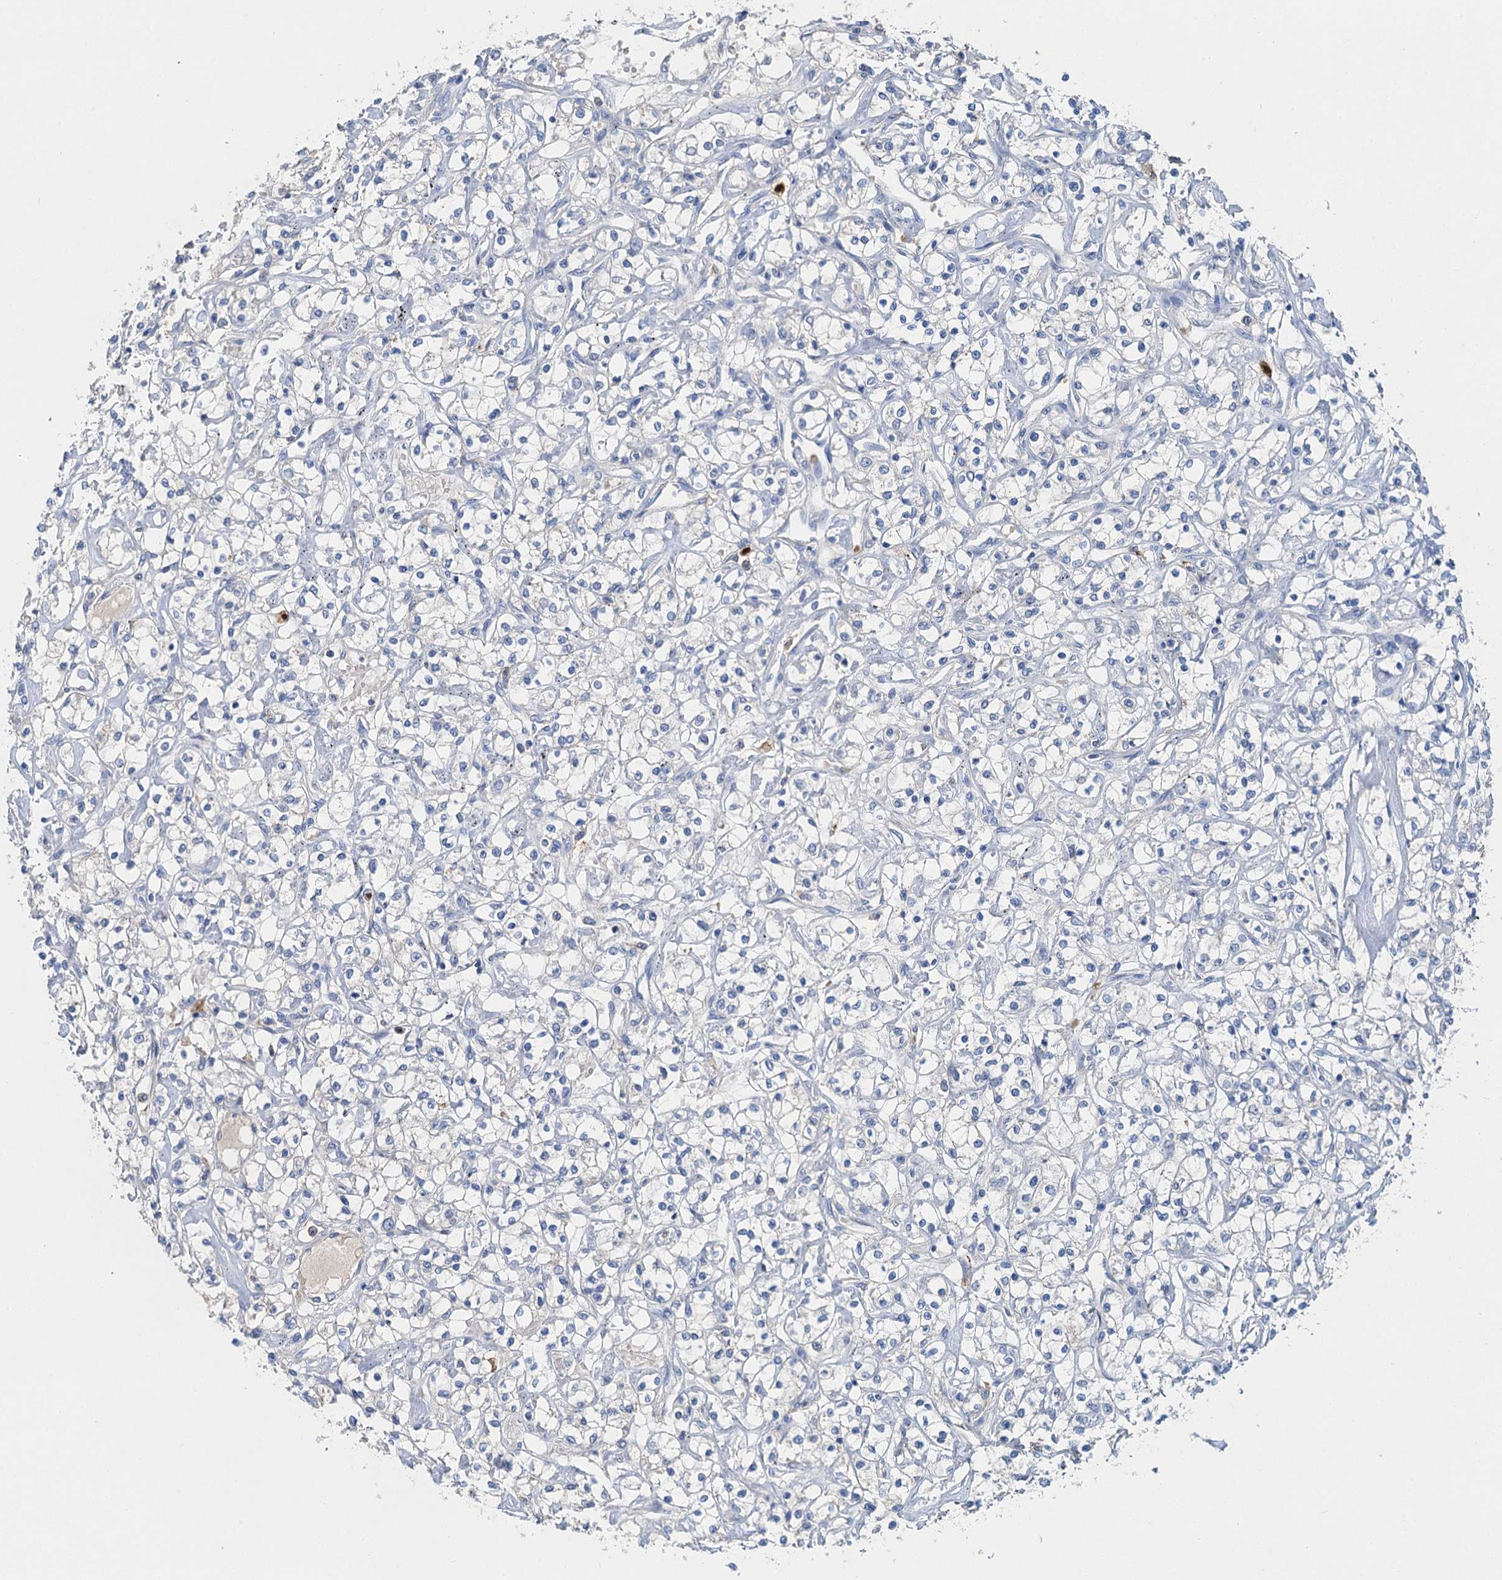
{"staining": {"intensity": "negative", "quantity": "none", "location": "none"}, "tissue": "renal cancer", "cell_type": "Tumor cells", "image_type": "cancer", "snomed": [{"axis": "morphology", "description": "Adenocarcinoma, NOS"}, {"axis": "topography", "description": "Kidney"}], "caption": "This is a photomicrograph of immunohistochemistry (IHC) staining of renal cancer, which shows no staining in tumor cells.", "gene": "OTOA", "patient": {"sex": "female", "age": 59}}